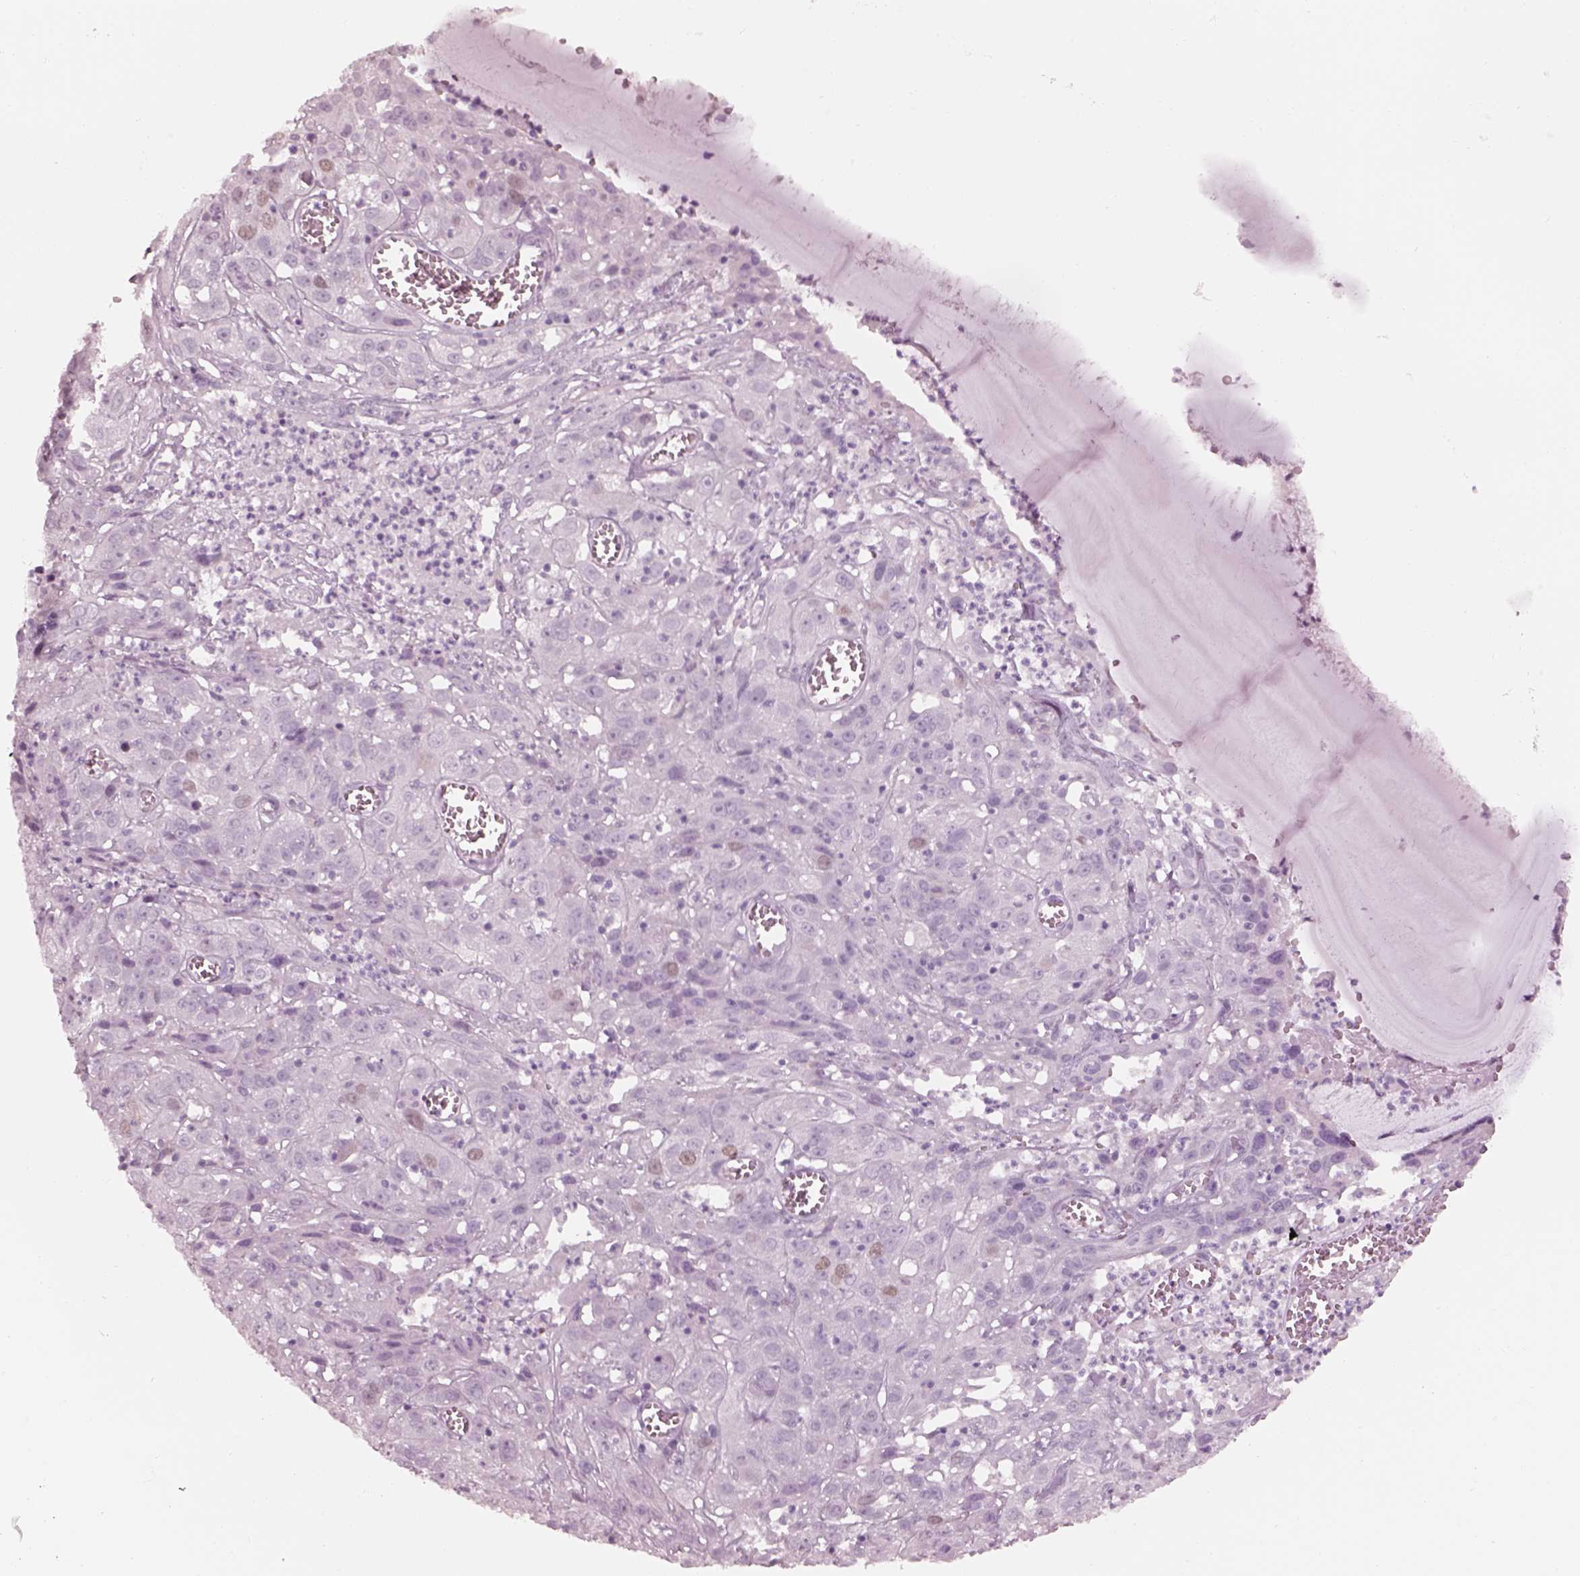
{"staining": {"intensity": "negative", "quantity": "none", "location": "none"}, "tissue": "cervical cancer", "cell_type": "Tumor cells", "image_type": "cancer", "snomed": [{"axis": "morphology", "description": "Squamous cell carcinoma, NOS"}, {"axis": "topography", "description": "Cervix"}], "caption": "Photomicrograph shows no protein staining in tumor cells of cervical cancer tissue.", "gene": "KRTAP24-1", "patient": {"sex": "female", "age": 32}}